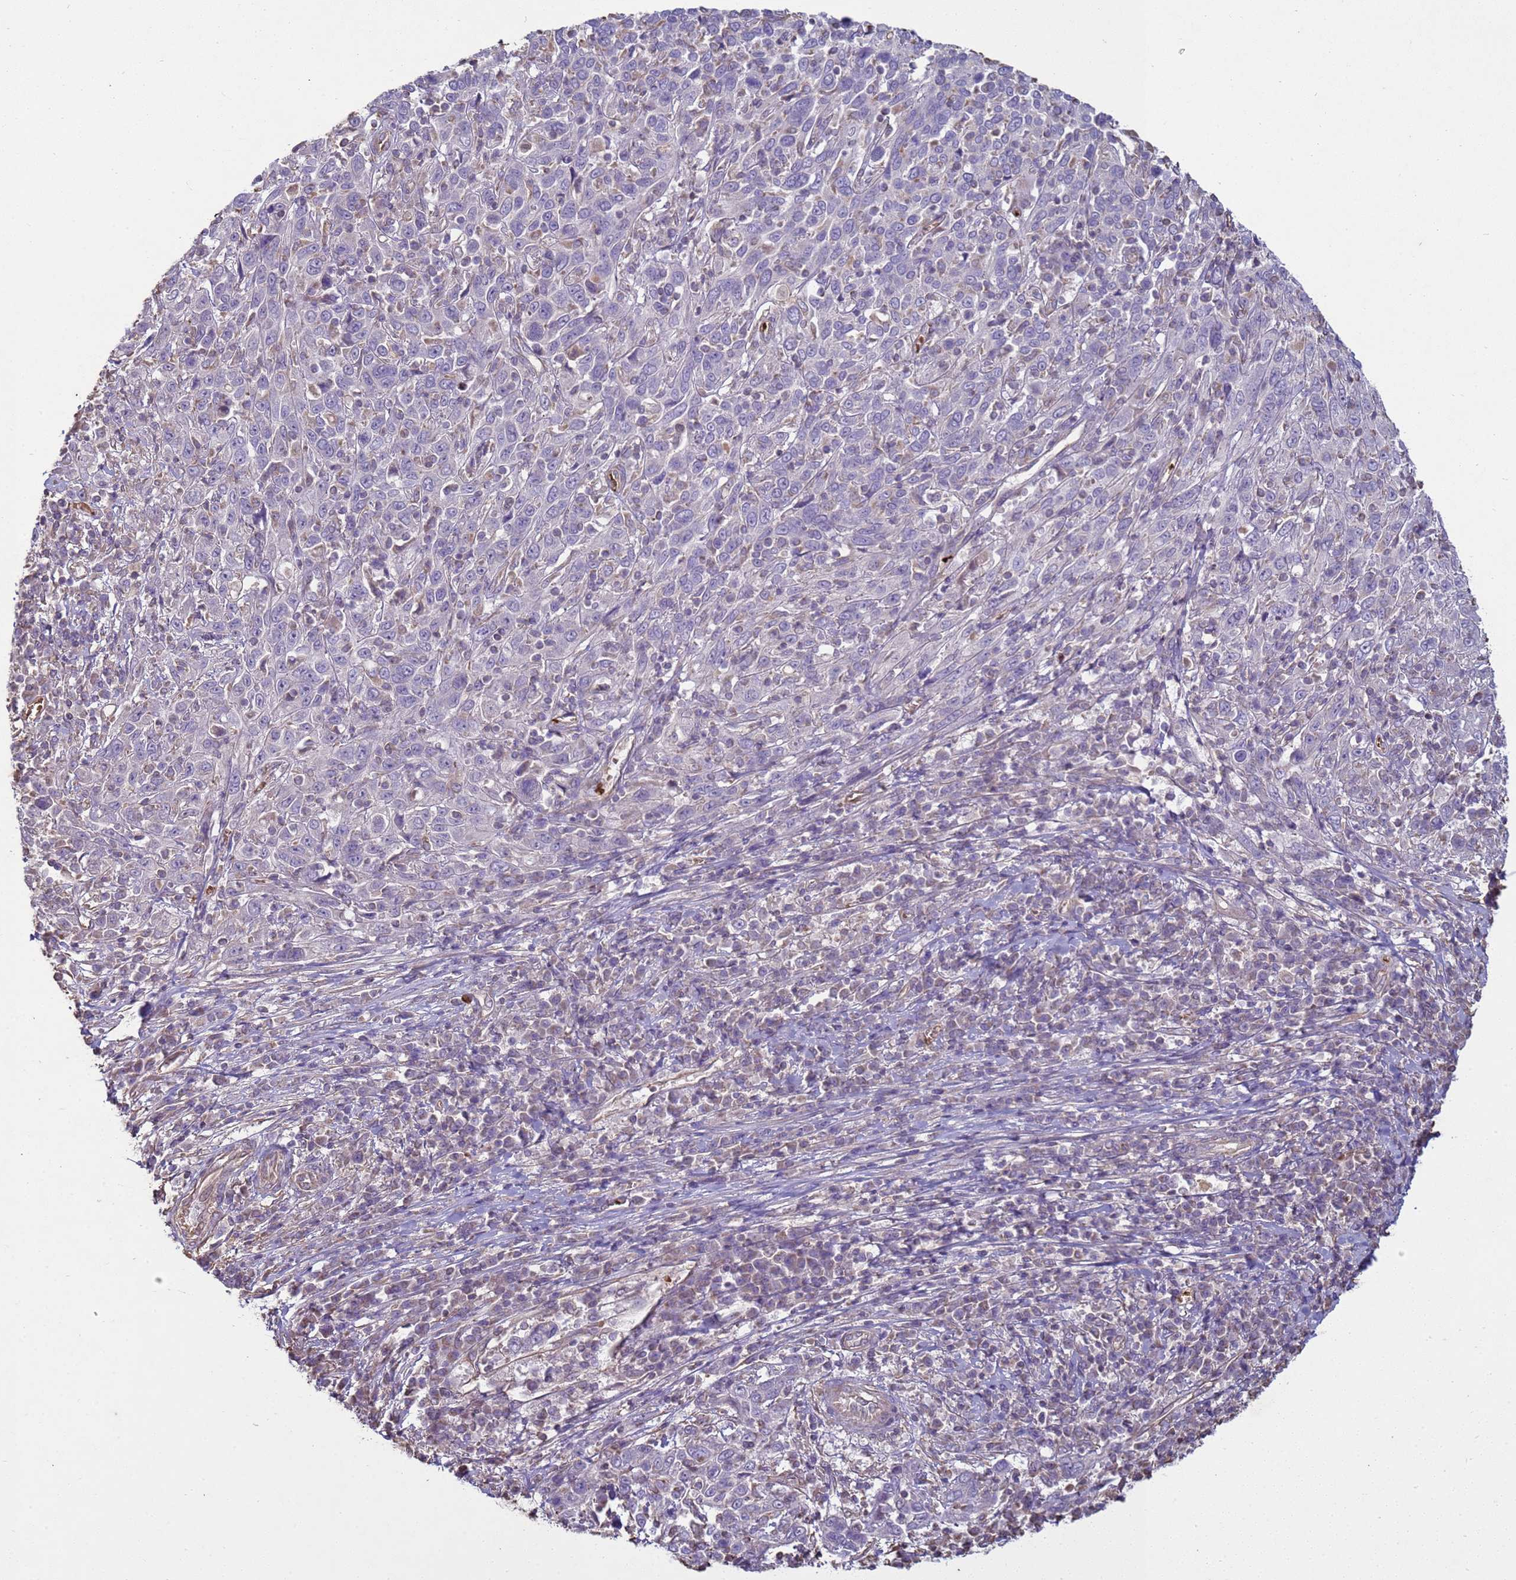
{"staining": {"intensity": "negative", "quantity": "none", "location": "none"}, "tissue": "cervical cancer", "cell_type": "Tumor cells", "image_type": "cancer", "snomed": [{"axis": "morphology", "description": "Squamous cell carcinoma, NOS"}, {"axis": "topography", "description": "Cervix"}], "caption": "Squamous cell carcinoma (cervical) was stained to show a protein in brown. There is no significant staining in tumor cells.", "gene": "SGIP1", "patient": {"sex": "female", "age": 46}}